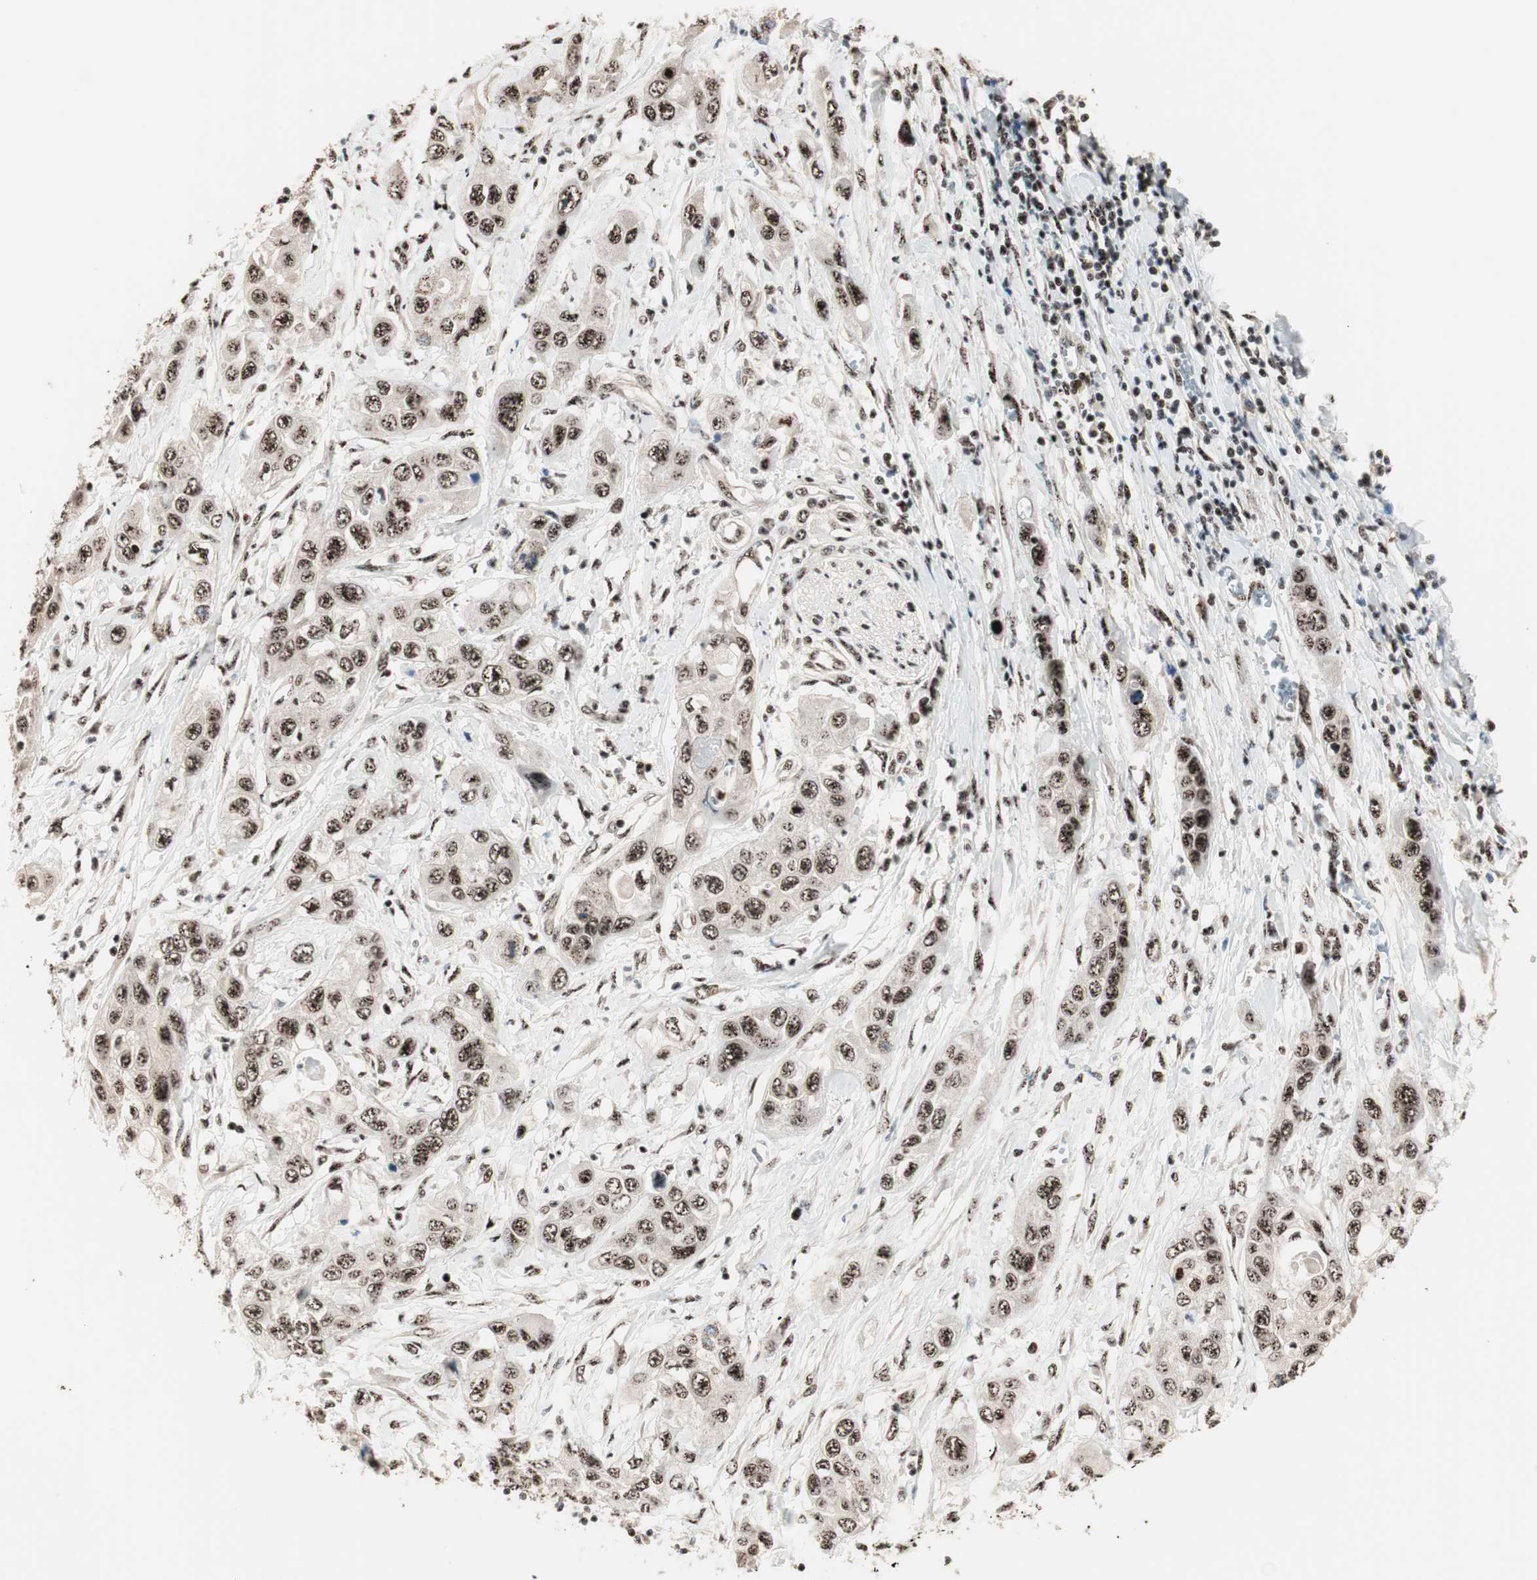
{"staining": {"intensity": "strong", "quantity": ">75%", "location": "nuclear"}, "tissue": "pancreatic cancer", "cell_type": "Tumor cells", "image_type": "cancer", "snomed": [{"axis": "morphology", "description": "Adenocarcinoma, NOS"}, {"axis": "topography", "description": "Pancreas"}], "caption": "Pancreatic cancer (adenocarcinoma) tissue displays strong nuclear expression in approximately >75% of tumor cells, visualized by immunohistochemistry.", "gene": "NR5A2", "patient": {"sex": "female", "age": 70}}